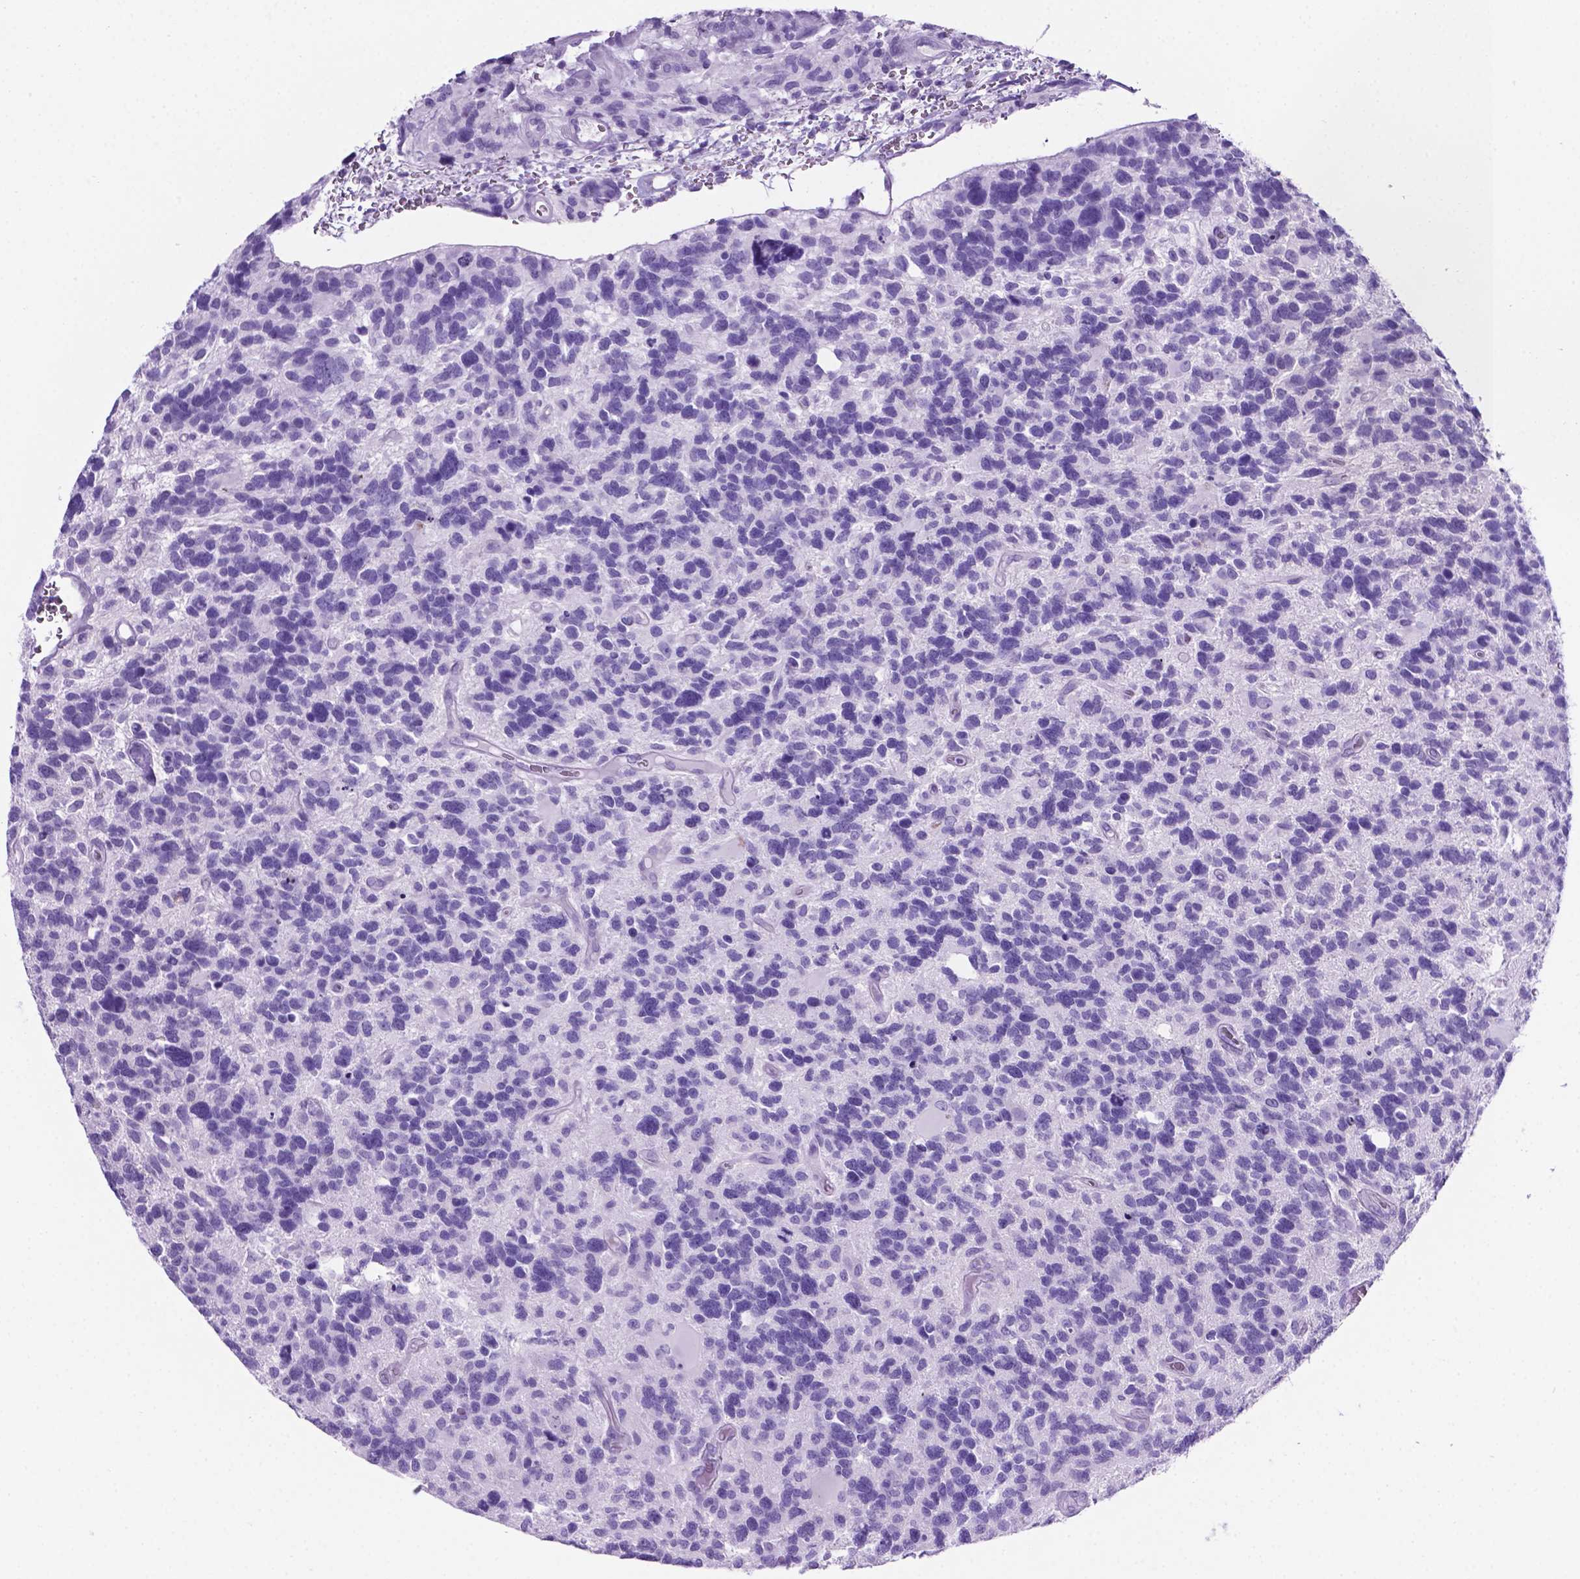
{"staining": {"intensity": "negative", "quantity": "none", "location": "none"}, "tissue": "glioma", "cell_type": "Tumor cells", "image_type": "cancer", "snomed": [{"axis": "morphology", "description": "Glioma, malignant, High grade"}, {"axis": "topography", "description": "Brain"}], "caption": "The immunohistochemistry (IHC) image has no significant staining in tumor cells of malignant glioma (high-grade) tissue. (DAB immunohistochemistry, high magnification).", "gene": "C17orf107", "patient": {"sex": "male", "age": 49}}